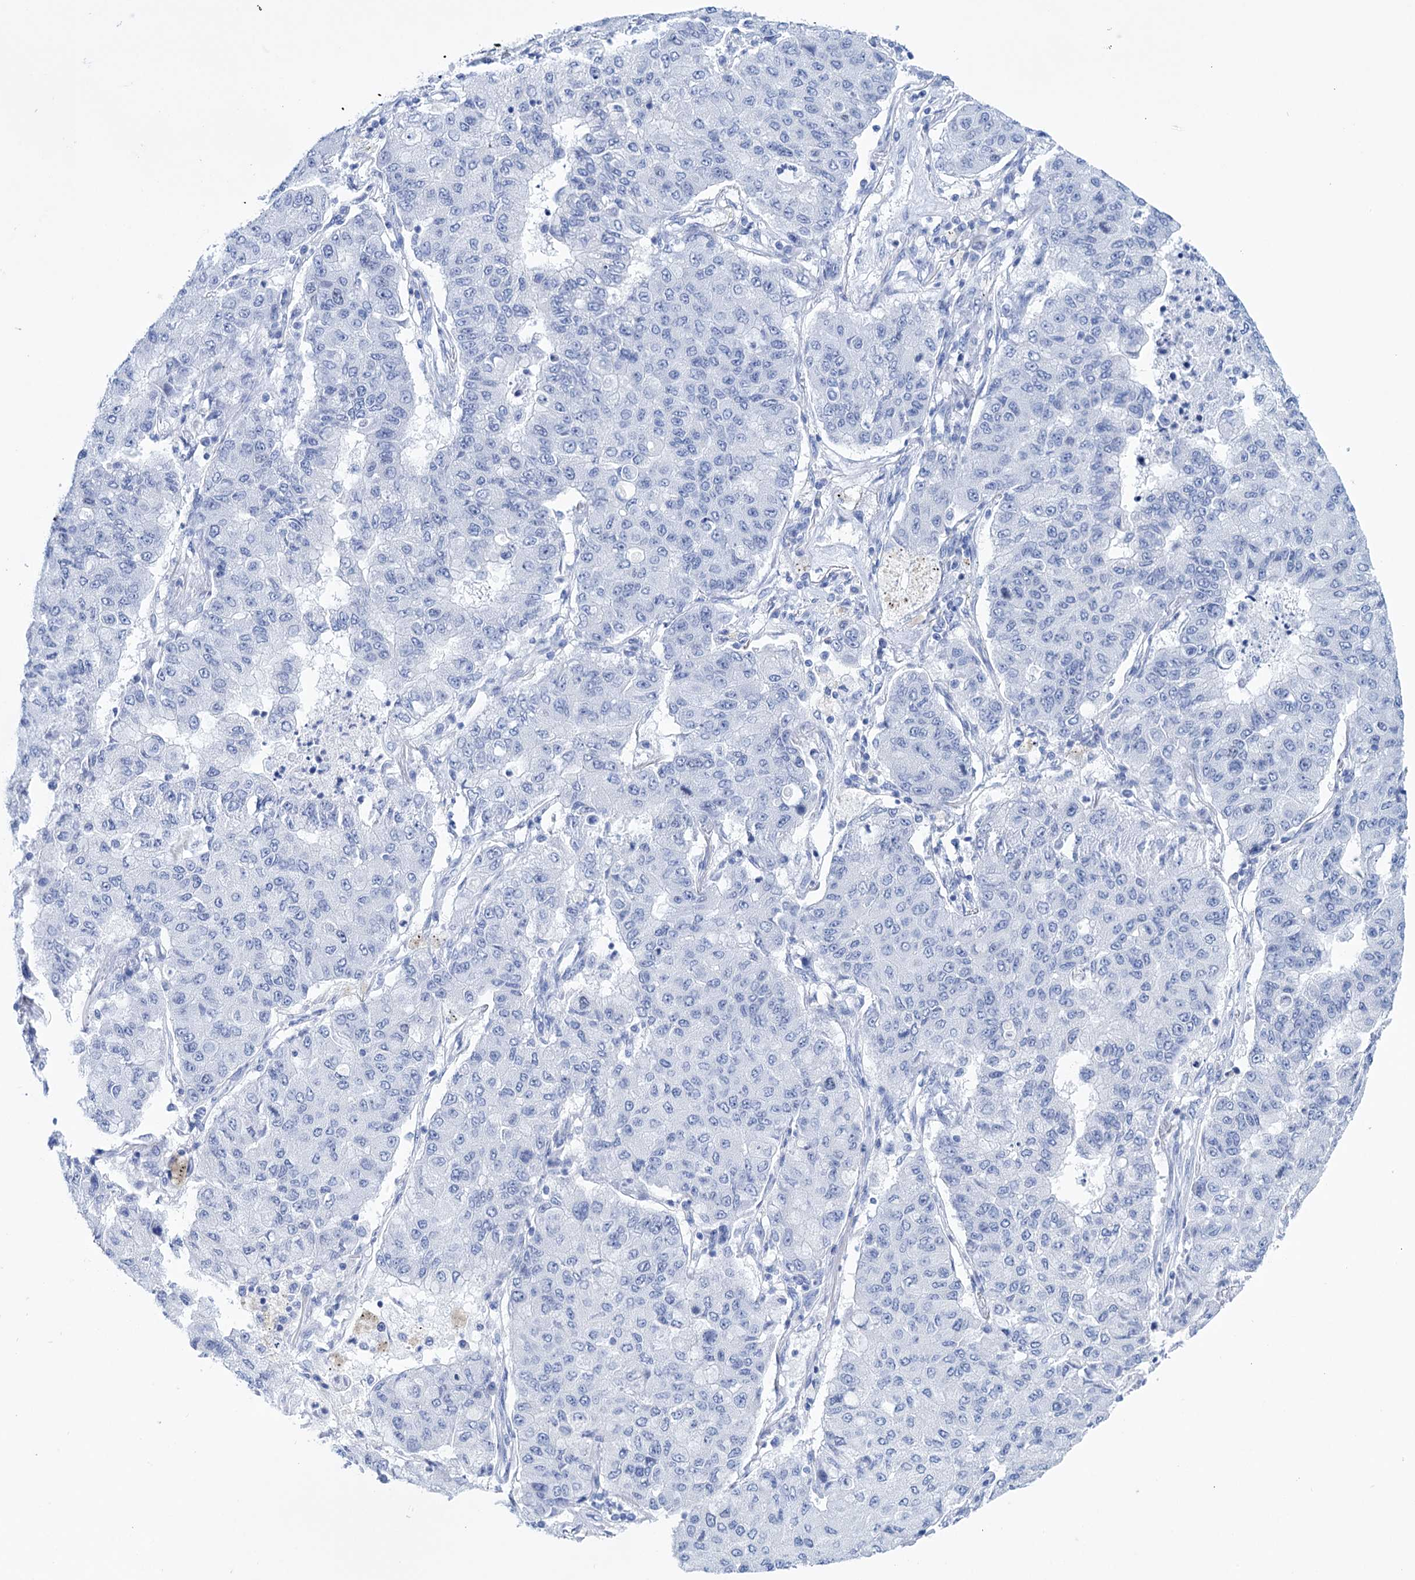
{"staining": {"intensity": "negative", "quantity": "none", "location": "none"}, "tissue": "lung cancer", "cell_type": "Tumor cells", "image_type": "cancer", "snomed": [{"axis": "morphology", "description": "Squamous cell carcinoma, NOS"}, {"axis": "topography", "description": "Lung"}], "caption": "IHC of lung cancer shows no expression in tumor cells.", "gene": "FBXW12", "patient": {"sex": "male", "age": 74}}